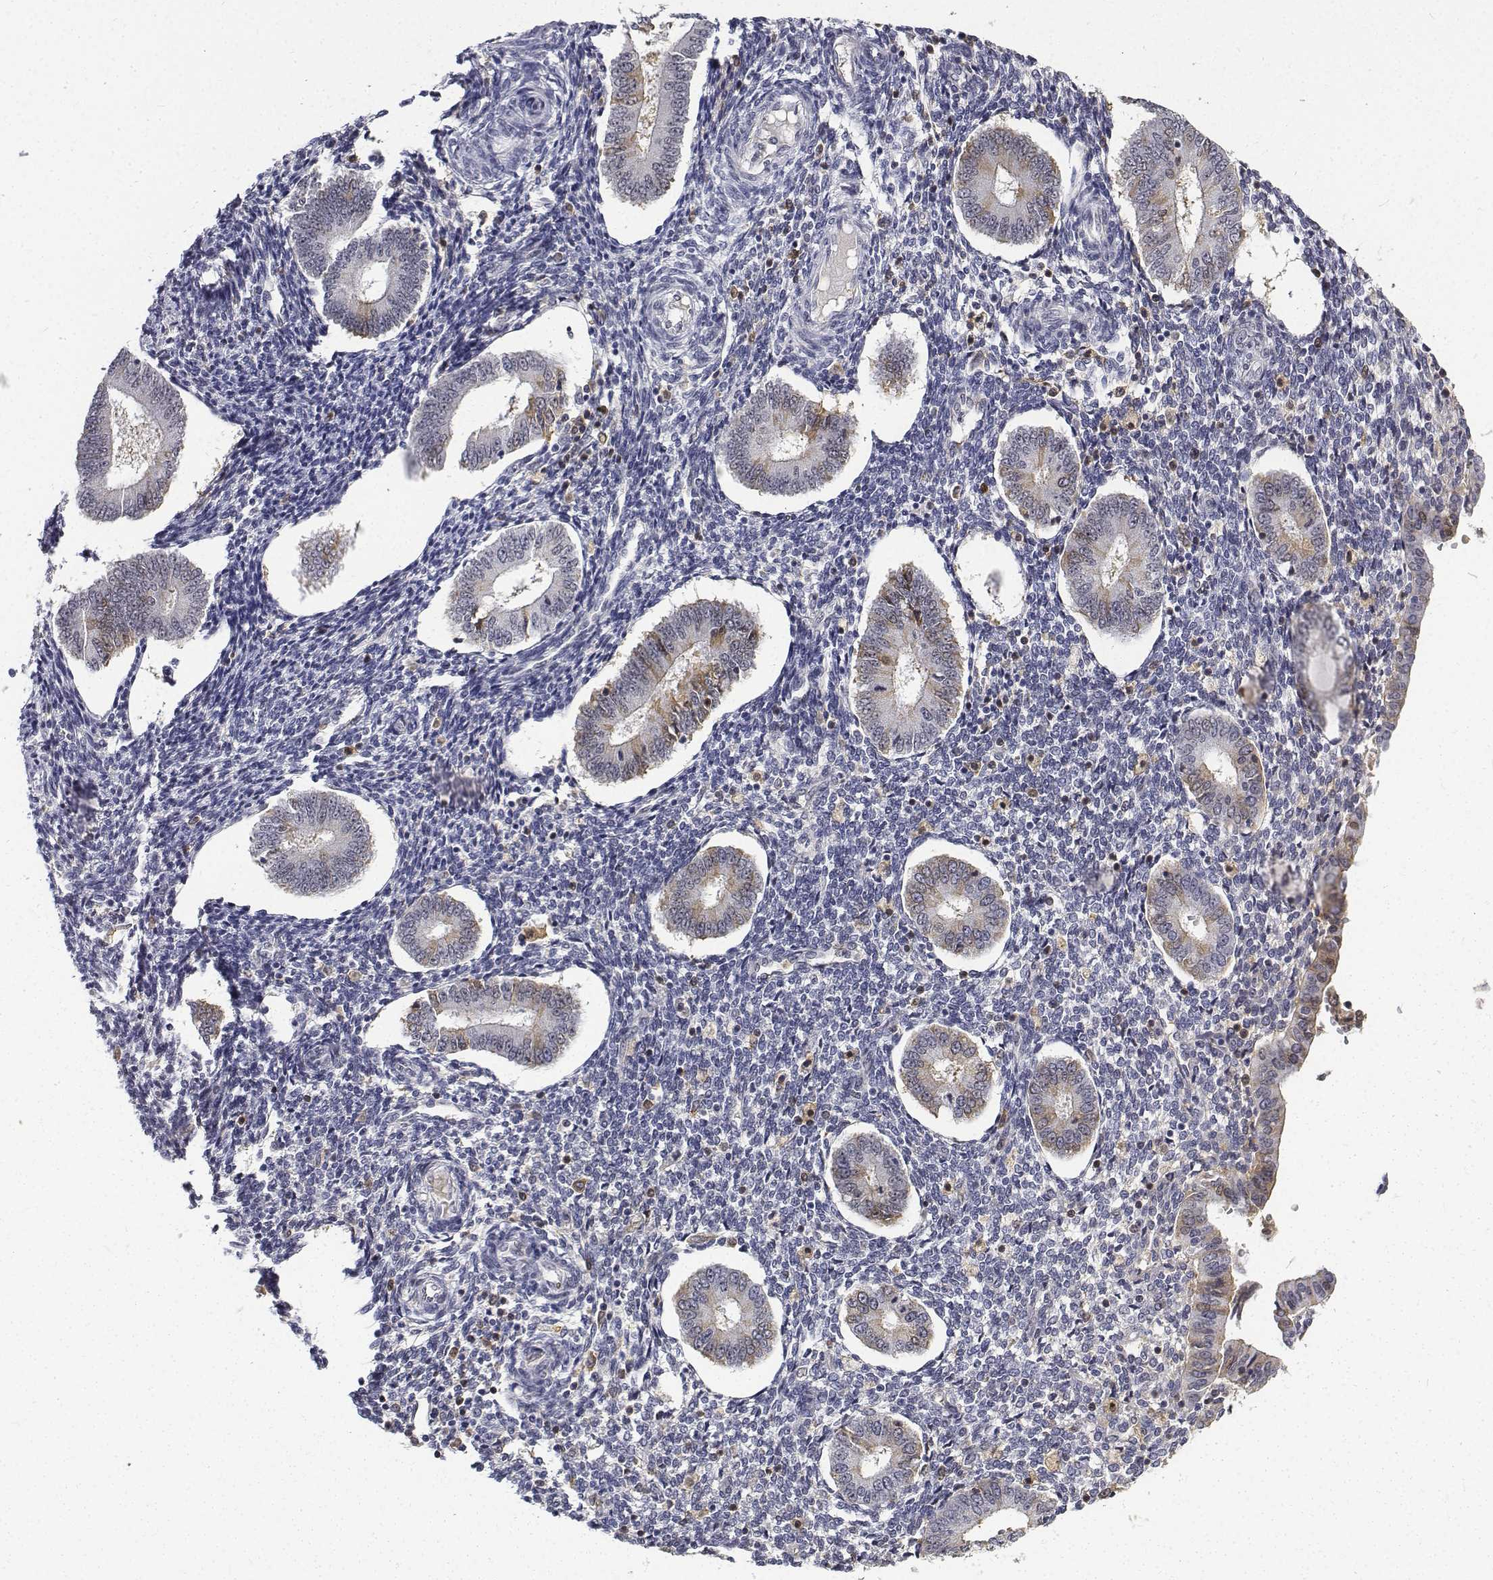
{"staining": {"intensity": "weak", "quantity": "25%-75%", "location": "nuclear"}, "tissue": "endometrium", "cell_type": "Cells in endometrial stroma", "image_type": "normal", "snomed": [{"axis": "morphology", "description": "Normal tissue, NOS"}, {"axis": "topography", "description": "Endometrium"}], "caption": "Protein expression analysis of unremarkable endometrium exhibits weak nuclear expression in approximately 25%-75% of cells in endometrial stroma.", "gene": "ATRX", "patient": {"sex": "female", "age": 40}}